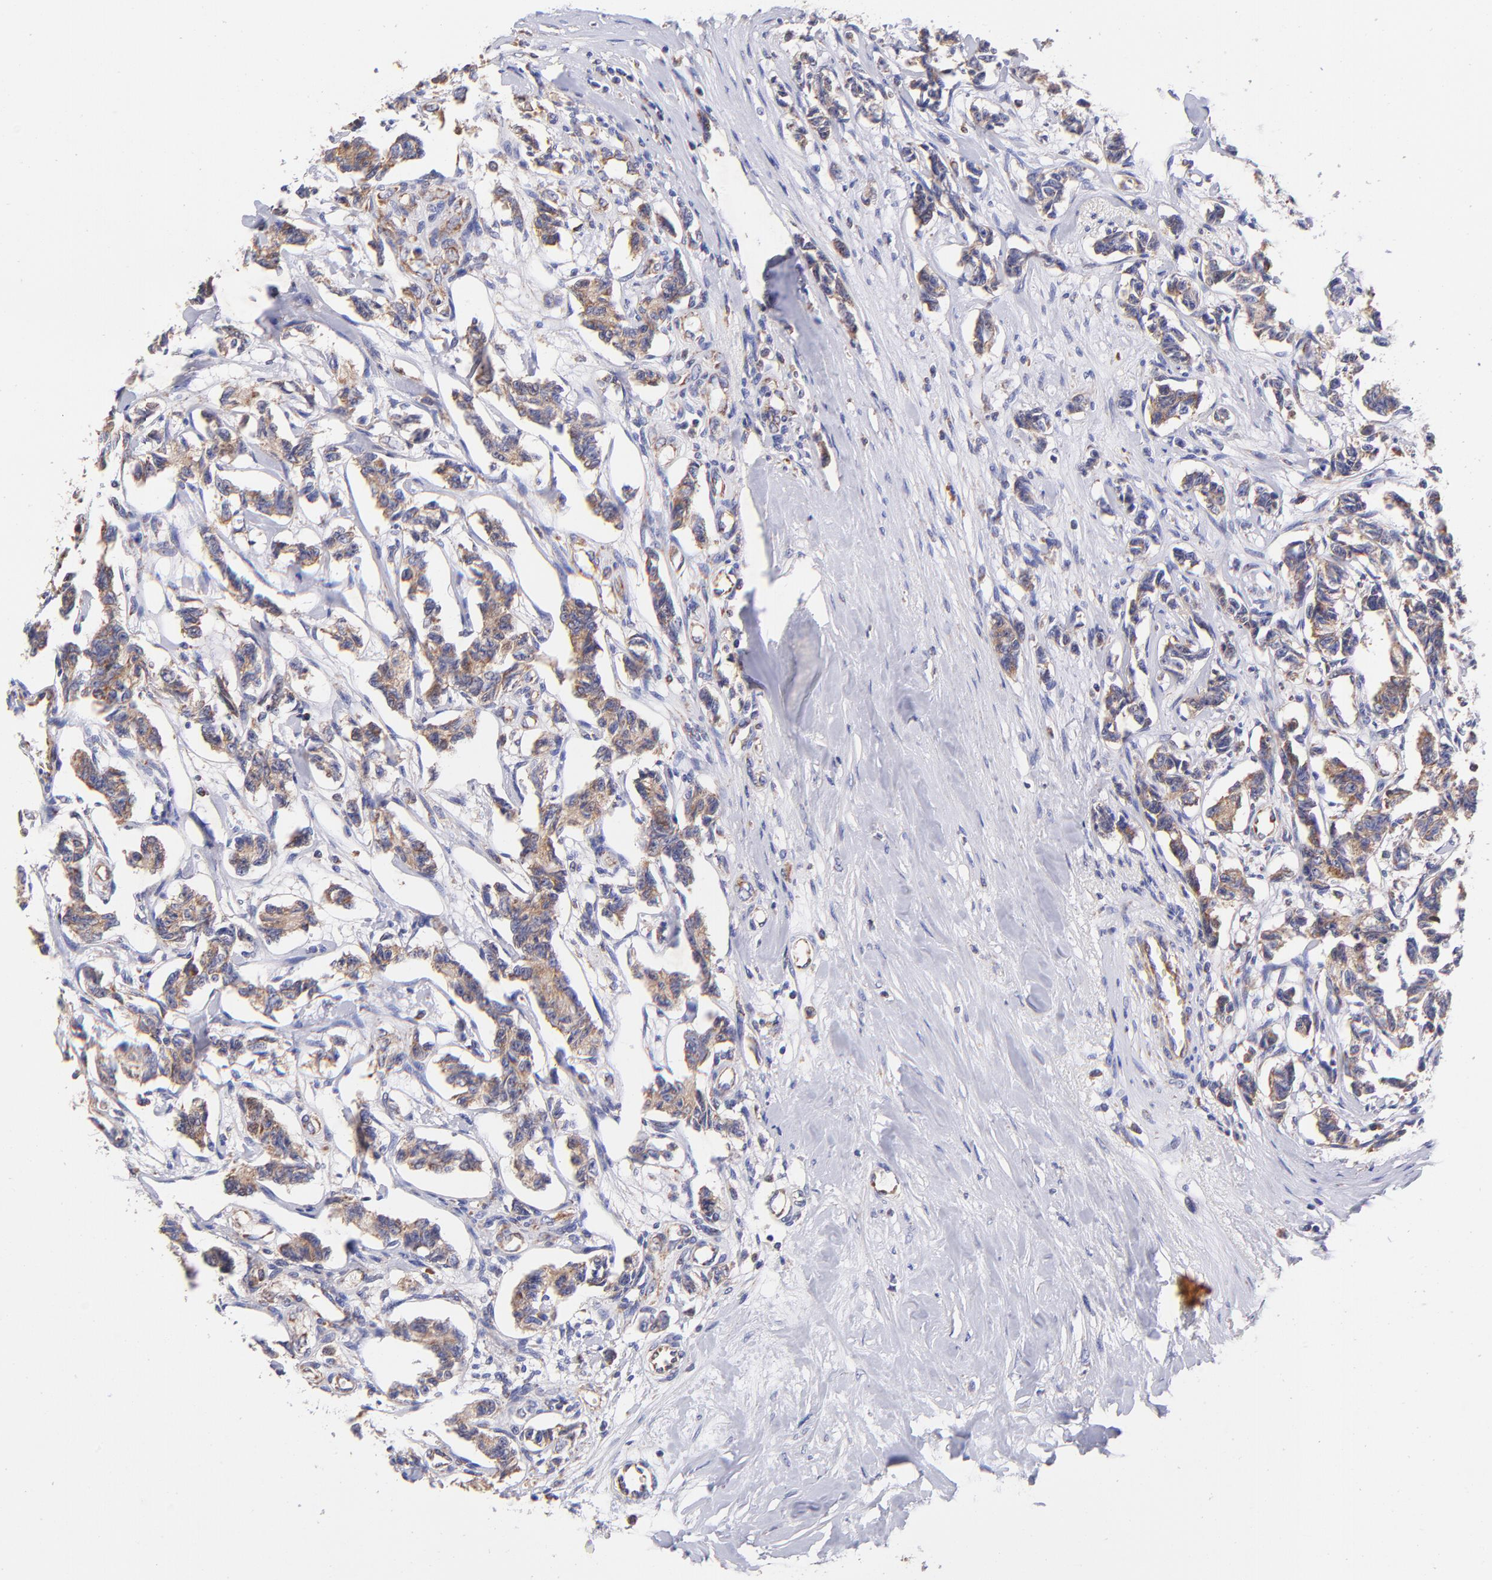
{"staining": {"intensity": "weak", "quantity": ">75%", "location": "cytoplasmic/membranous"}, "tissue": "renal cancer", "cell_type": "Tumor cells", "image_type": "cancer", "snomed": [{"axis": "morphology", "description": "Carcinoid, malignant, NOS"}, {"axis": "topography", "description": "Kidney"}], "caption": "Renal carcinoid (malignant) stained with a brown dye shows weak cytoplasmic/membranous positive expression in about >75% of tumor cells.", "gene": "PREX1", "patient": {"sex": "female", "age": 41}}